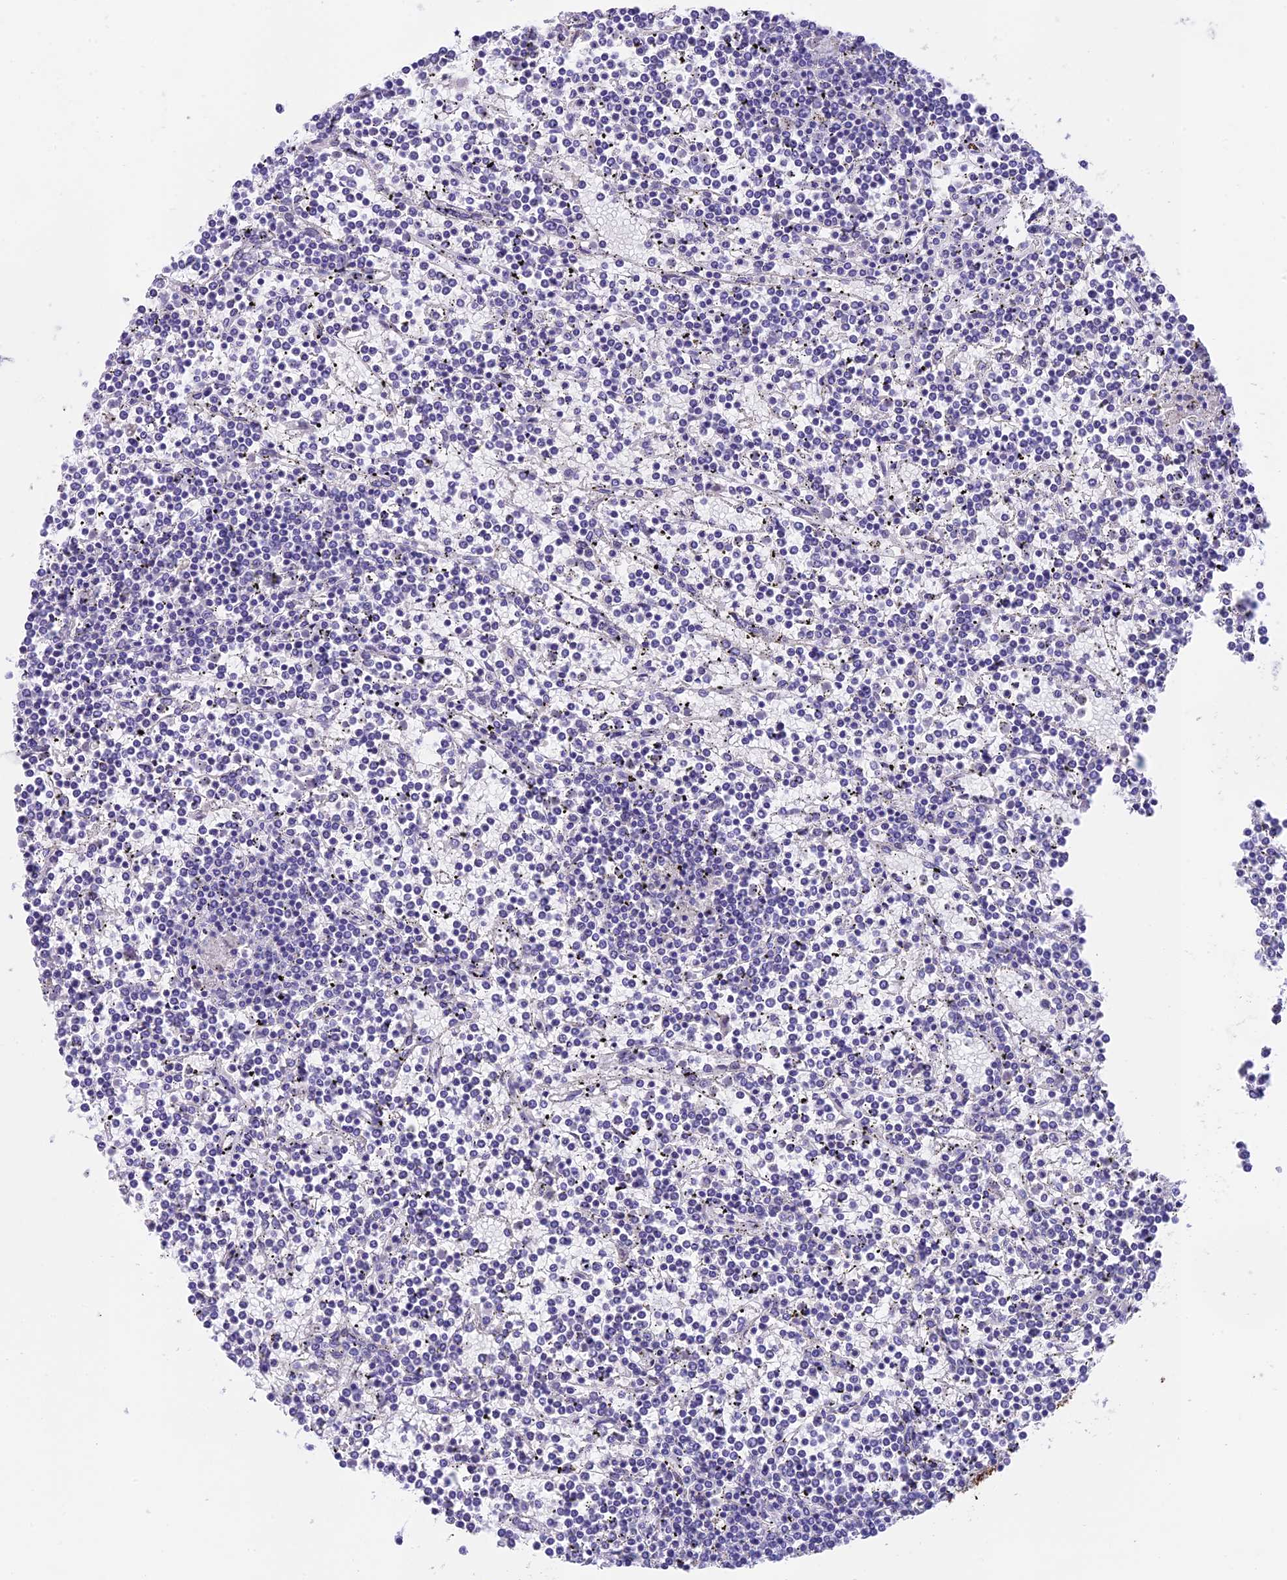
{"staining": {"intensity": "negative", "quantity": "none", "location": "none"}, "tissue": "lymphoma", "cell_type": "Tumor cells", "image_type": "cancer", "snomed": [{"axis": "morphology", "description": "Malignant lymphoma, non-Hodgkin's type, Low grade"}, {"axis": "topography", "description": "Spleen"}], "caption": "Tumor cells show no significant positivity in malignant lymphoma, non-Hodgkin's type (low-grade).", "gene": "C17orf67", "patient": {"sex": "female", "age": 19}}